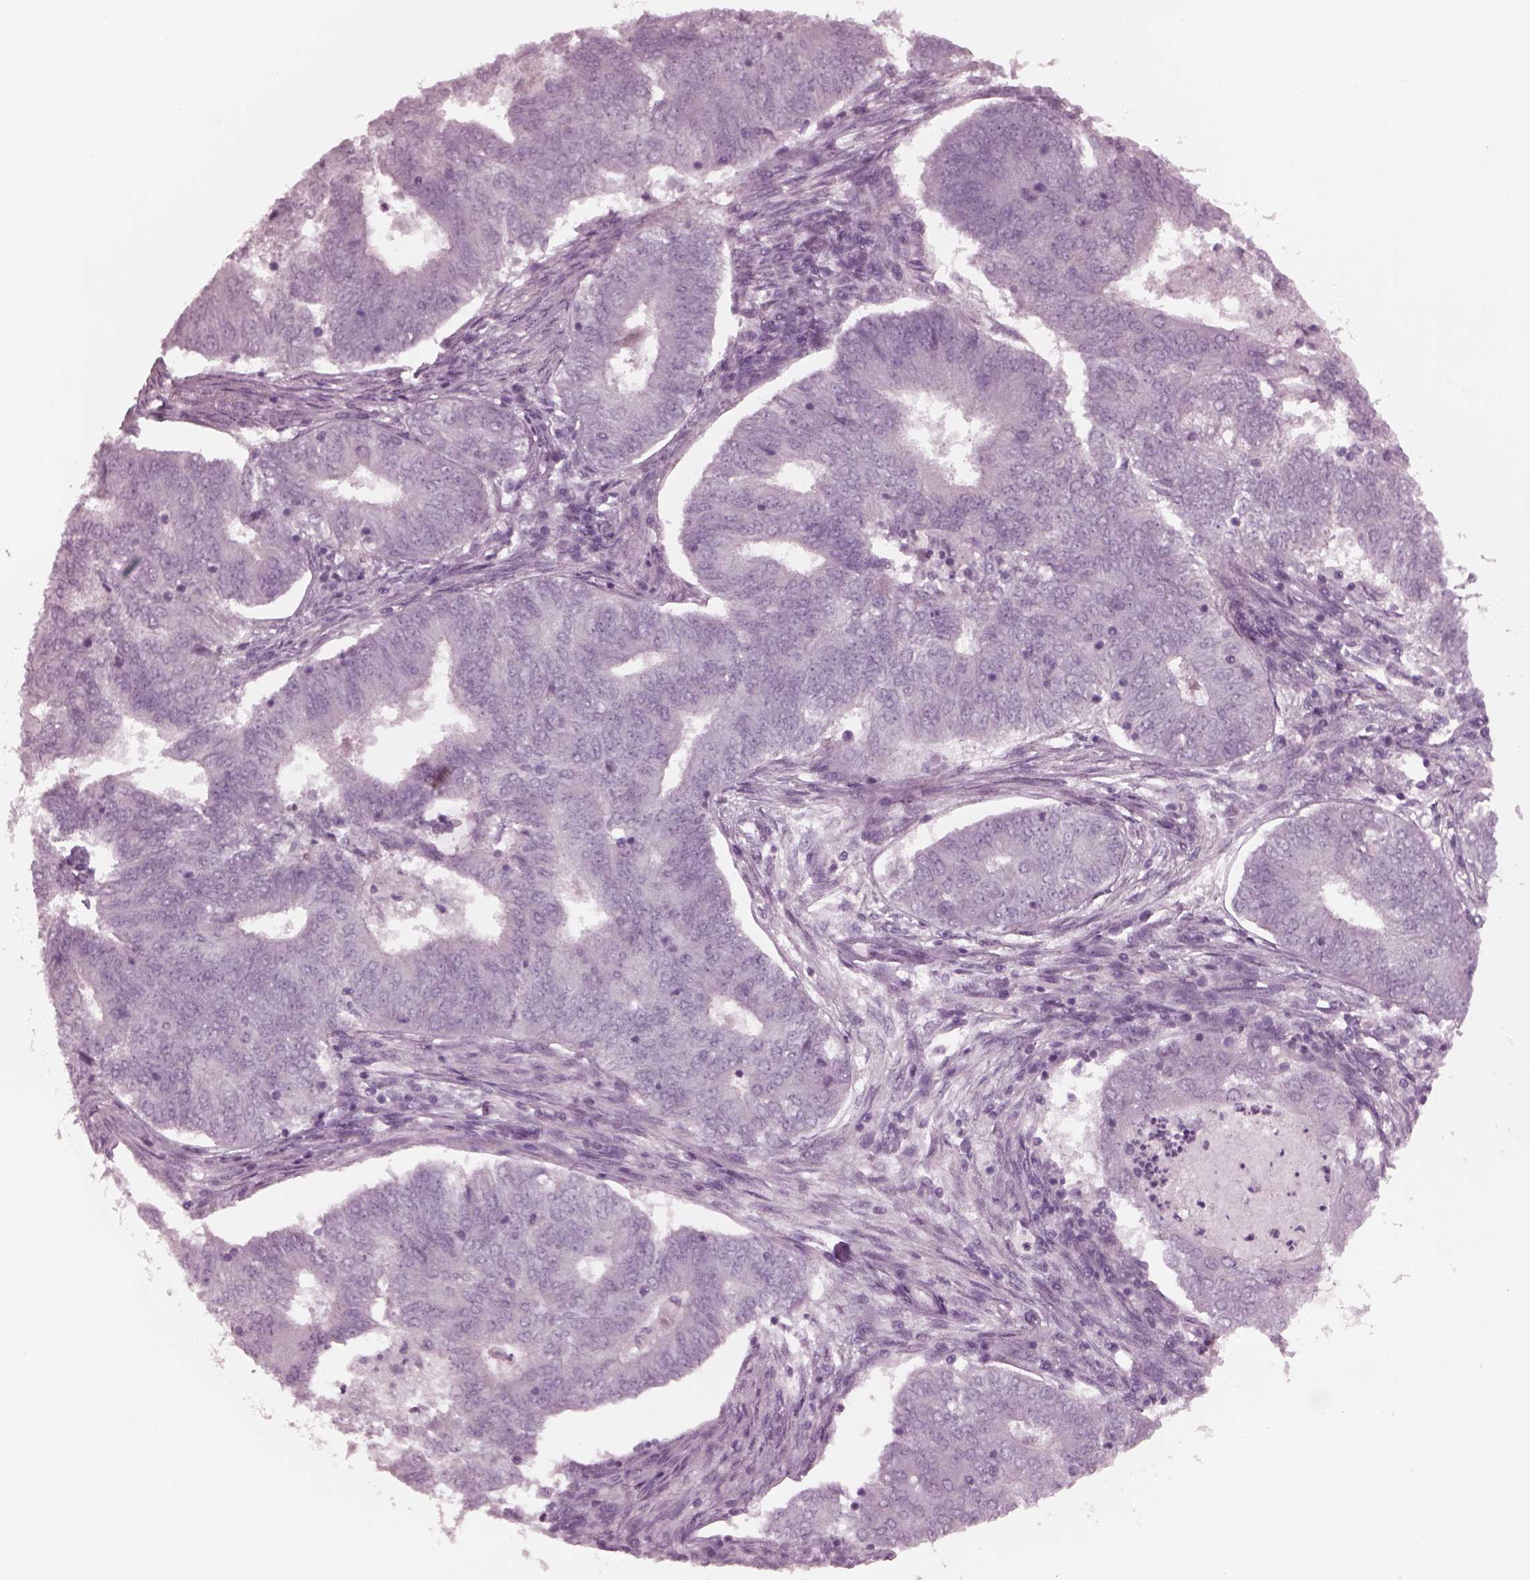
{"staining": {"intensity": "negative", "quantity": "none", "location": "none"}, "tissue": "endometrial cancer", "cell_type": "Tumor cells", "image_type": "cancer", "snomed": [{"axis": "morphology", "description": "Adenocarcinoma, NOS"}, {"axis": "topography", "description": "Endometrium"}], "caption": "A high-resolution image shows immunohistochemistry (IHC) staining of endometrial cancer, which exhibits no significant staining in tumor cells.", "gene": "YY2", "patient": {"sex": "female", "age": 62}}